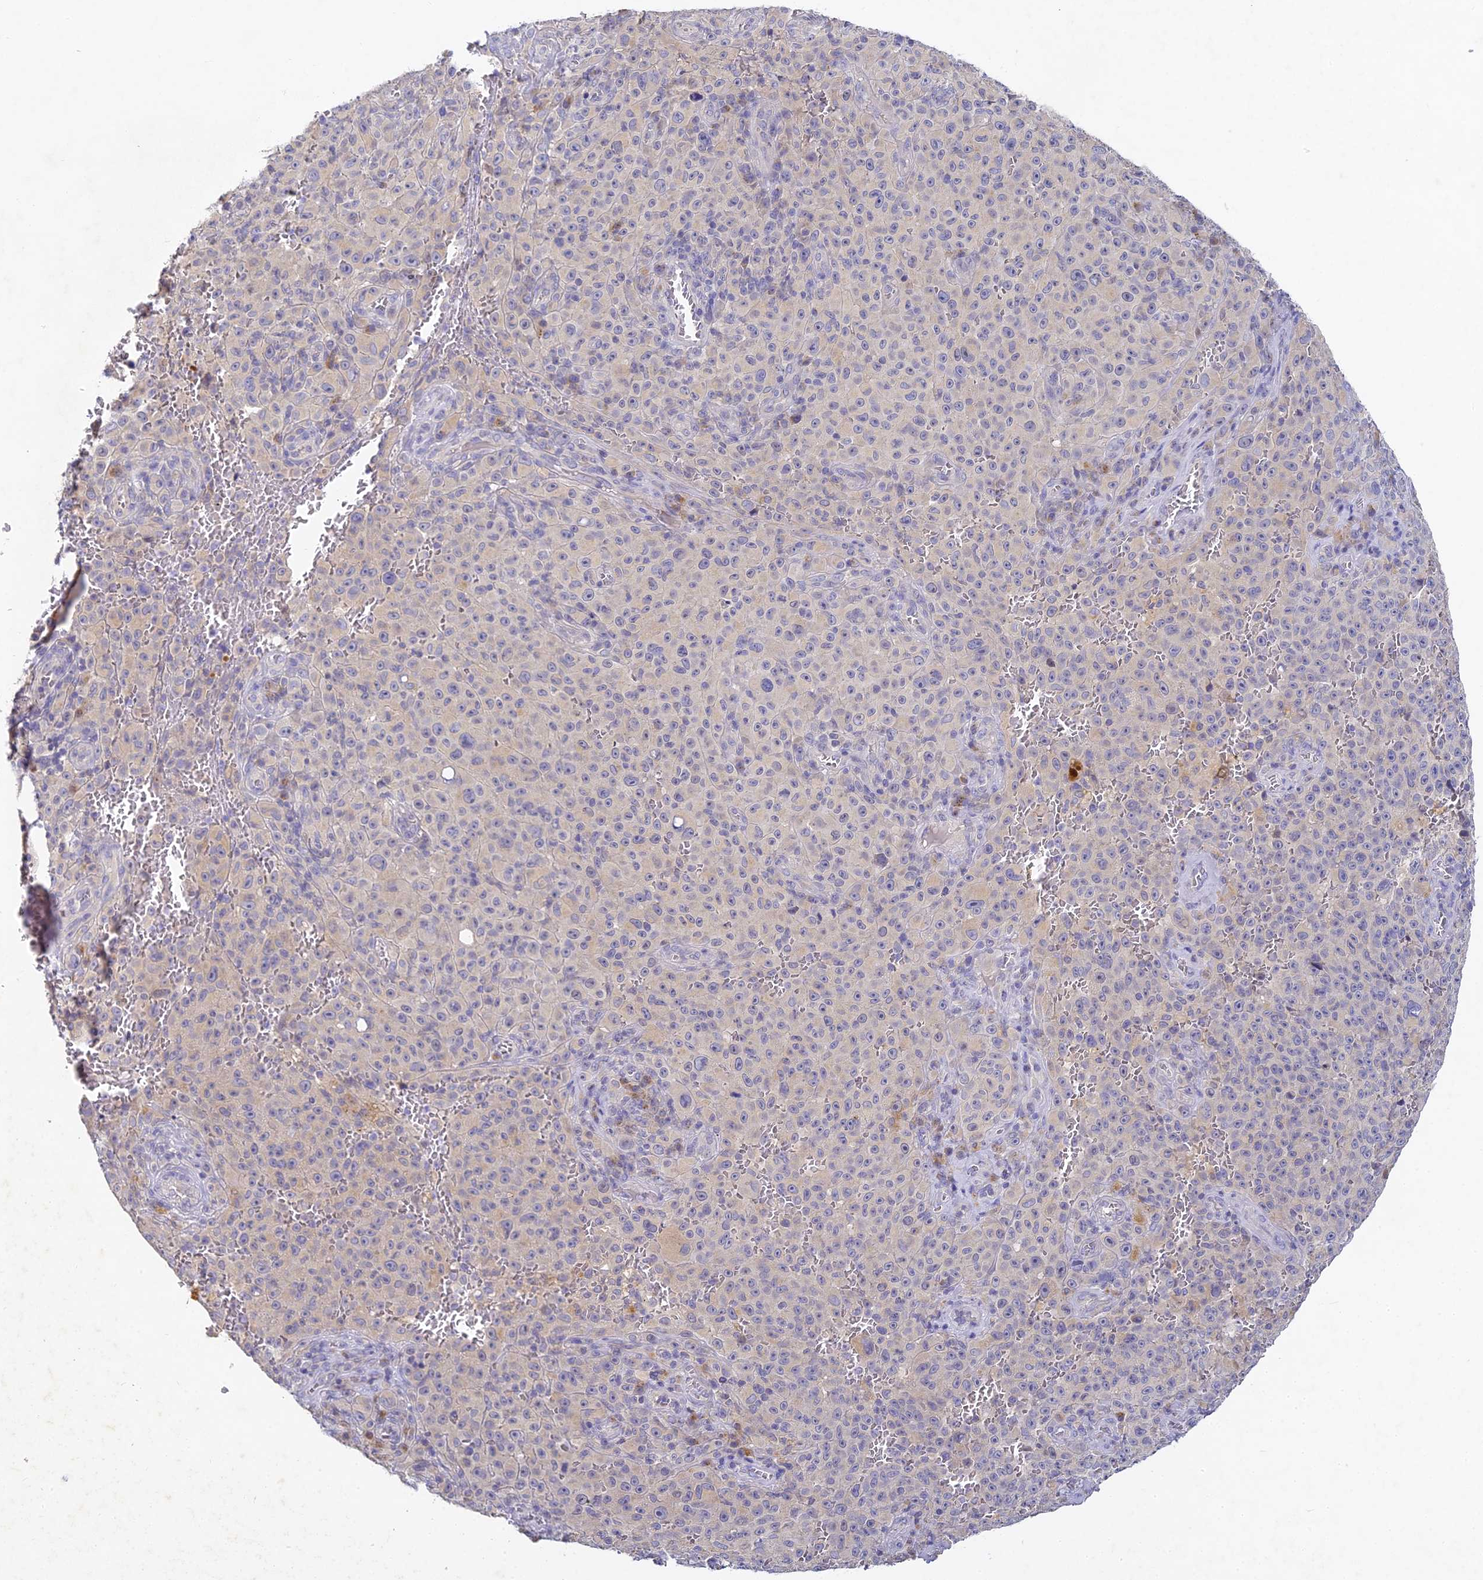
{"staining": {"intensity": "negative", "quantity": "none", "location": "none"}, "tissue": "melanoma", "cell_type": "Tumor cells", "image_type": "cancer", "snomed": [{"axis": "morphology", "description": "Malignant melanoma, NOS"}, {"axis": "topography", "description": "Skin"}], "caption": "IHC histopathology image of neoplastic tissue: human malignant melanoma stained with DAB (3,3'-diaminobenzidine) exhibits no significant protein expression in tumor cells.", "gene": "DONSON", "patient": {"sex": "female", "age": 82}}